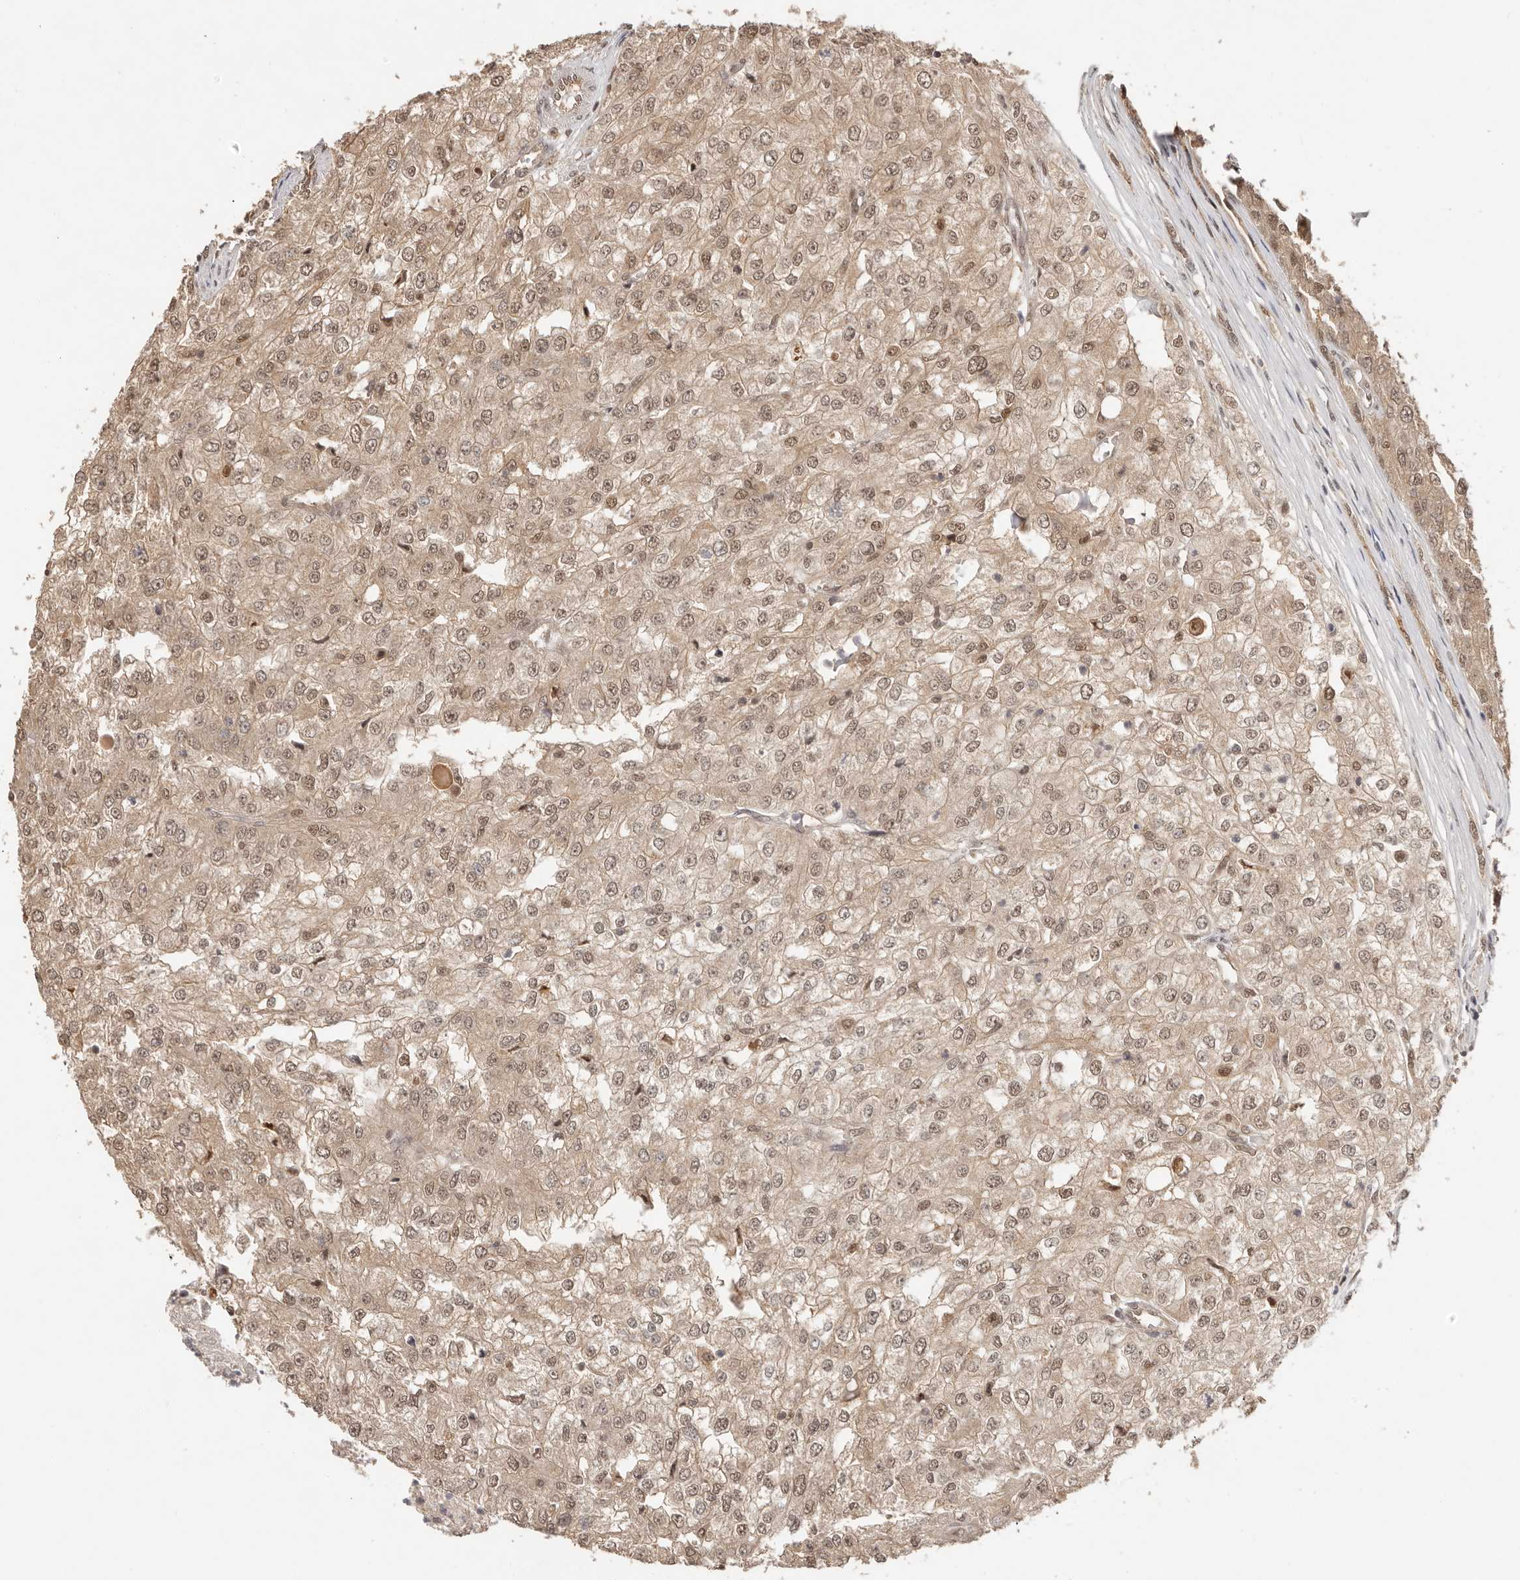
{"staining": {"intensity": "moderate", "quantity": ">75%", "location": "cytoplasmic/membranous,nuclear"}, "tissue": "renal cancer", "cell_type": "Tumor cells", "image_type": "cancer", "snomed": [{"axis": "morphology", "description": "Adenocarcinoma, NOS"}, {"axis": "topography", "description": "Kidney"}], "caption": "Human renal cancer stained with a protein marker reveals moderate staining in tumor cells.", "gene": "PSMA5", "patient": {"sex": "female", "age": 54}}